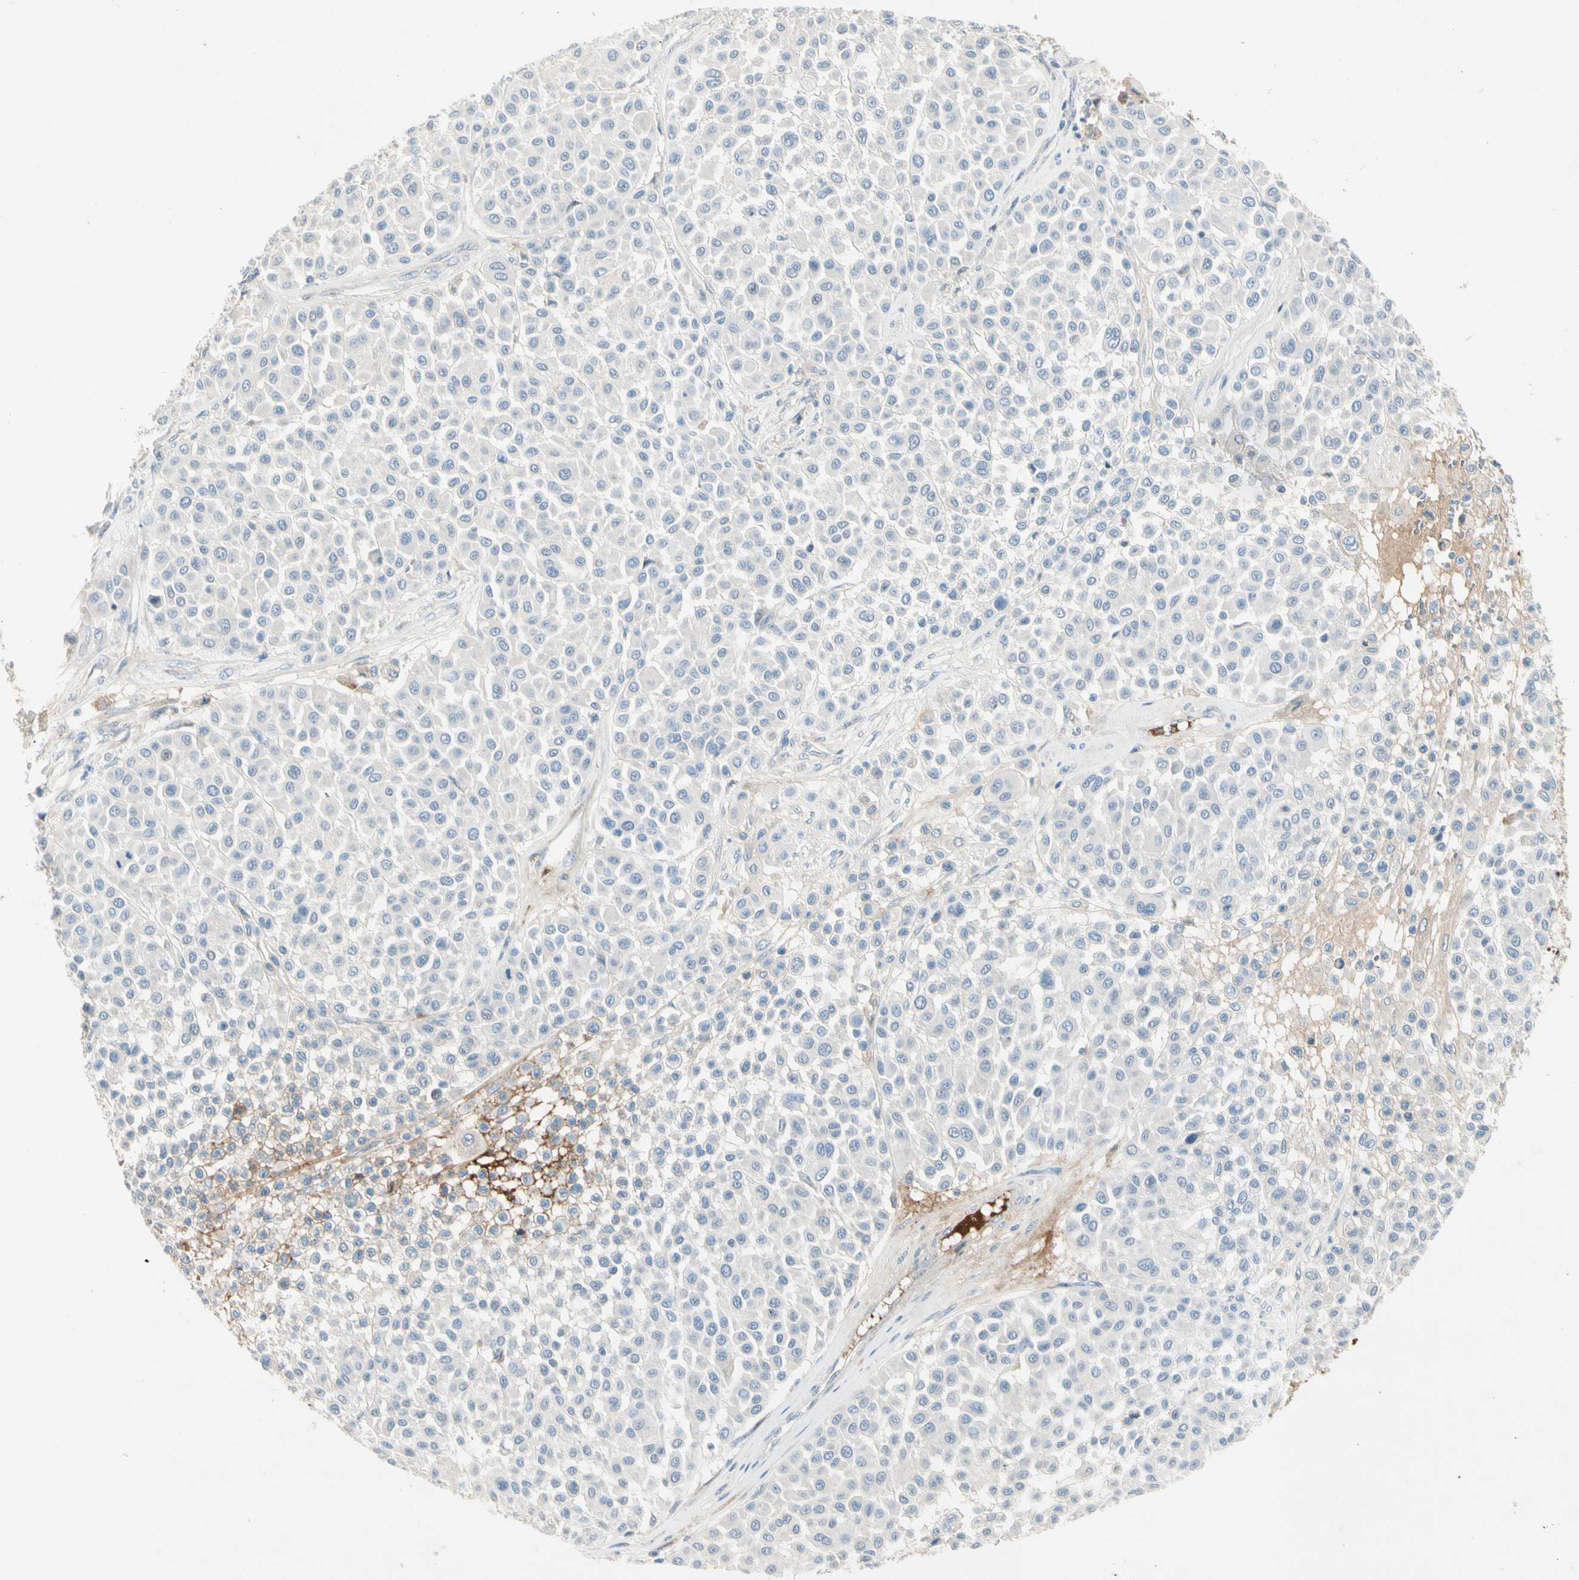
{"staining": {"intensity": "negative", "quantity": "none", "location": "none"}, "tissue": "melanoma", "cell_type": "Tumor cells", "image_type": "cancer", "snomed": [{"axis": "morphology", "description": "Malignant melanoma, Metastatic site"}, {"axis": "topography", "description": "Soft tissue"}], "caption": "Malignant melanoma (metastatic site) was stained to show a protein in brown. There is no significant expression in tumor cells.", "gene": "SERPIND1", "patient": {"sex": "male", "age": 41}}